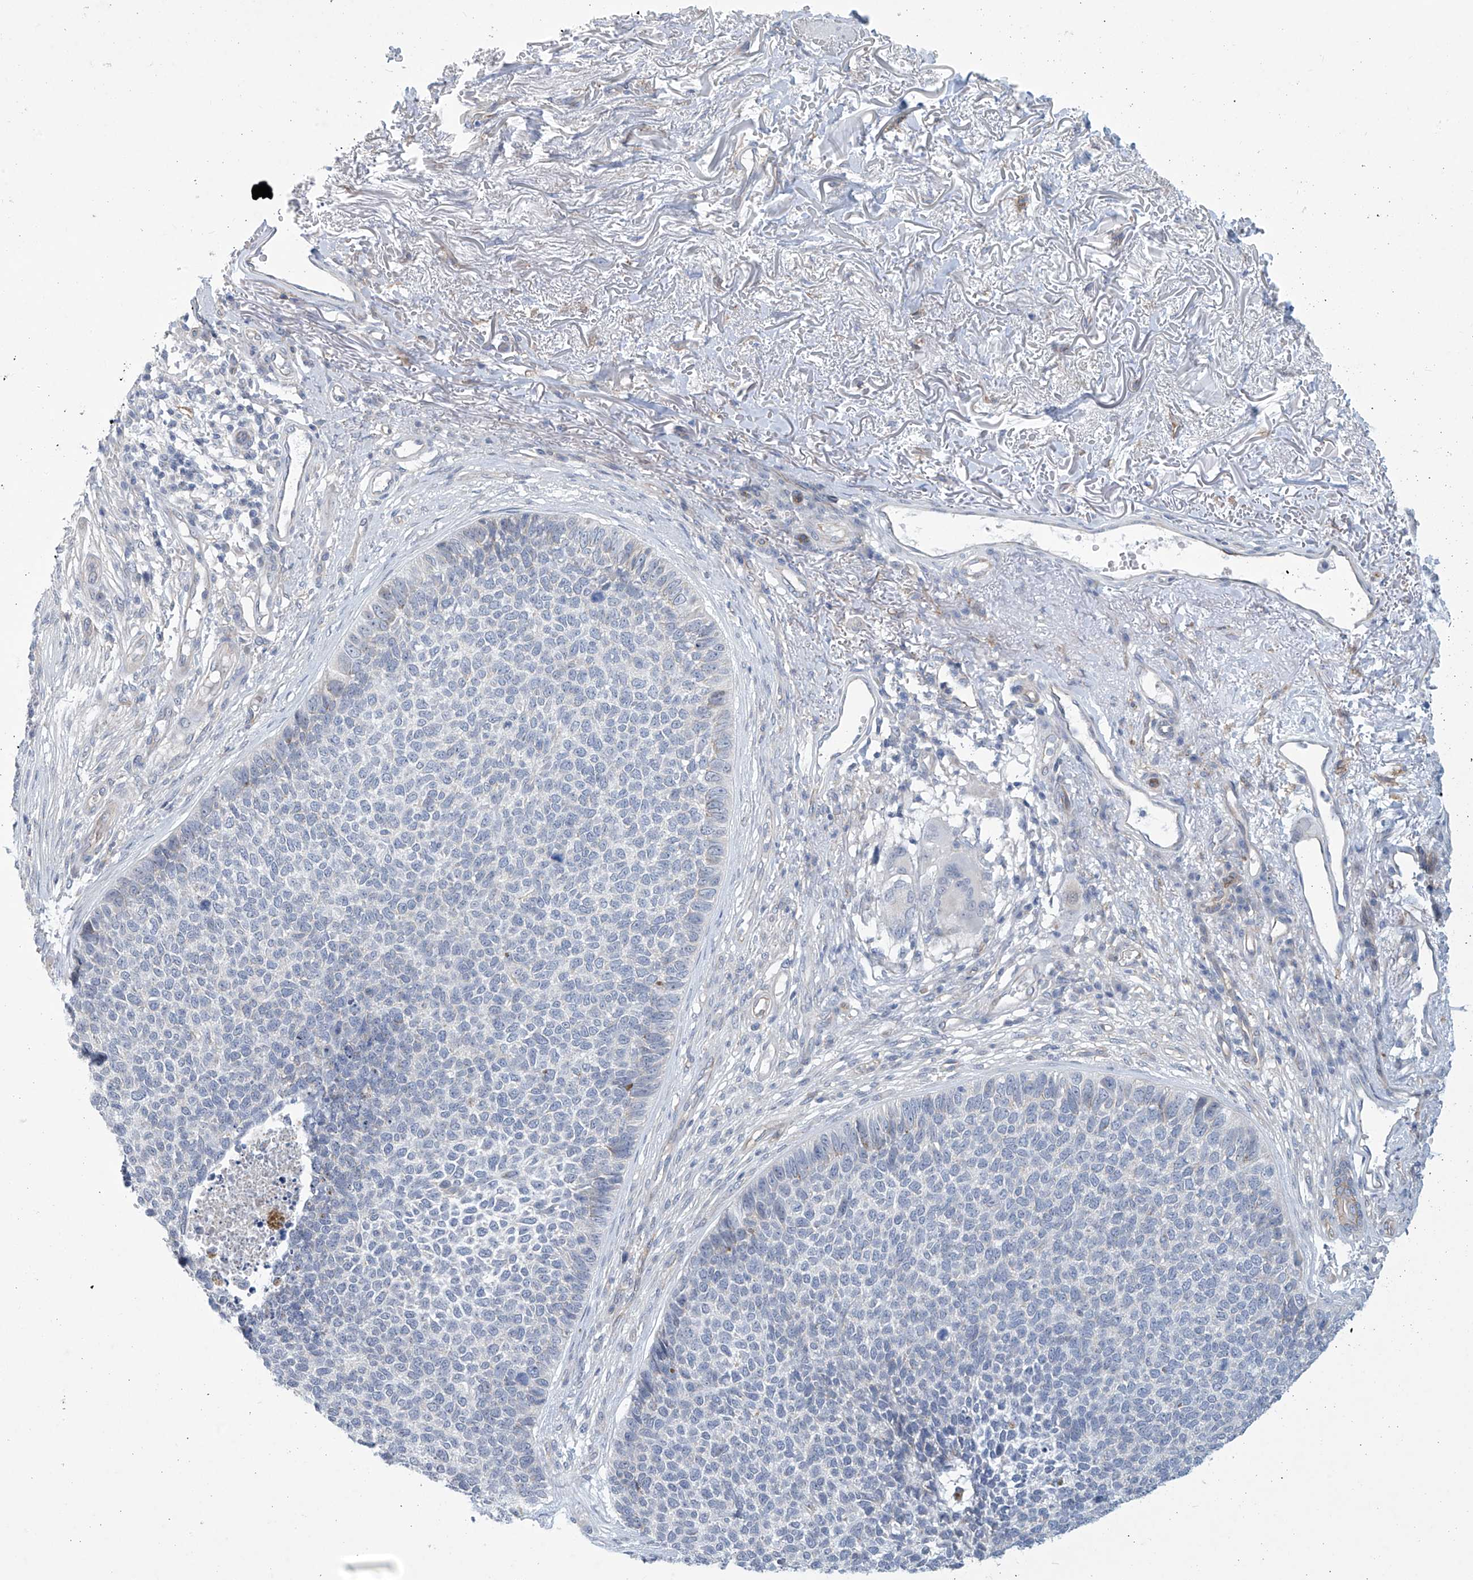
{"staining": {"intensity": "negative", "quantity": "none", "location": "none"}, "tissue": "skin cancer", "cell_type": "Tumor cells", "image_type": "cancer", "snomed": [{"axis": "morphology", "description": "Basal cell carcinoma"}, {"axis": "topography", "description": "Skin"}], "caption": "Micrograph shows no protein positivity in tumor cells of basal cell carcinoma (skin) tissue.", "gene": "ABHD13", "patient": {"sex": "female", "age": 84}}